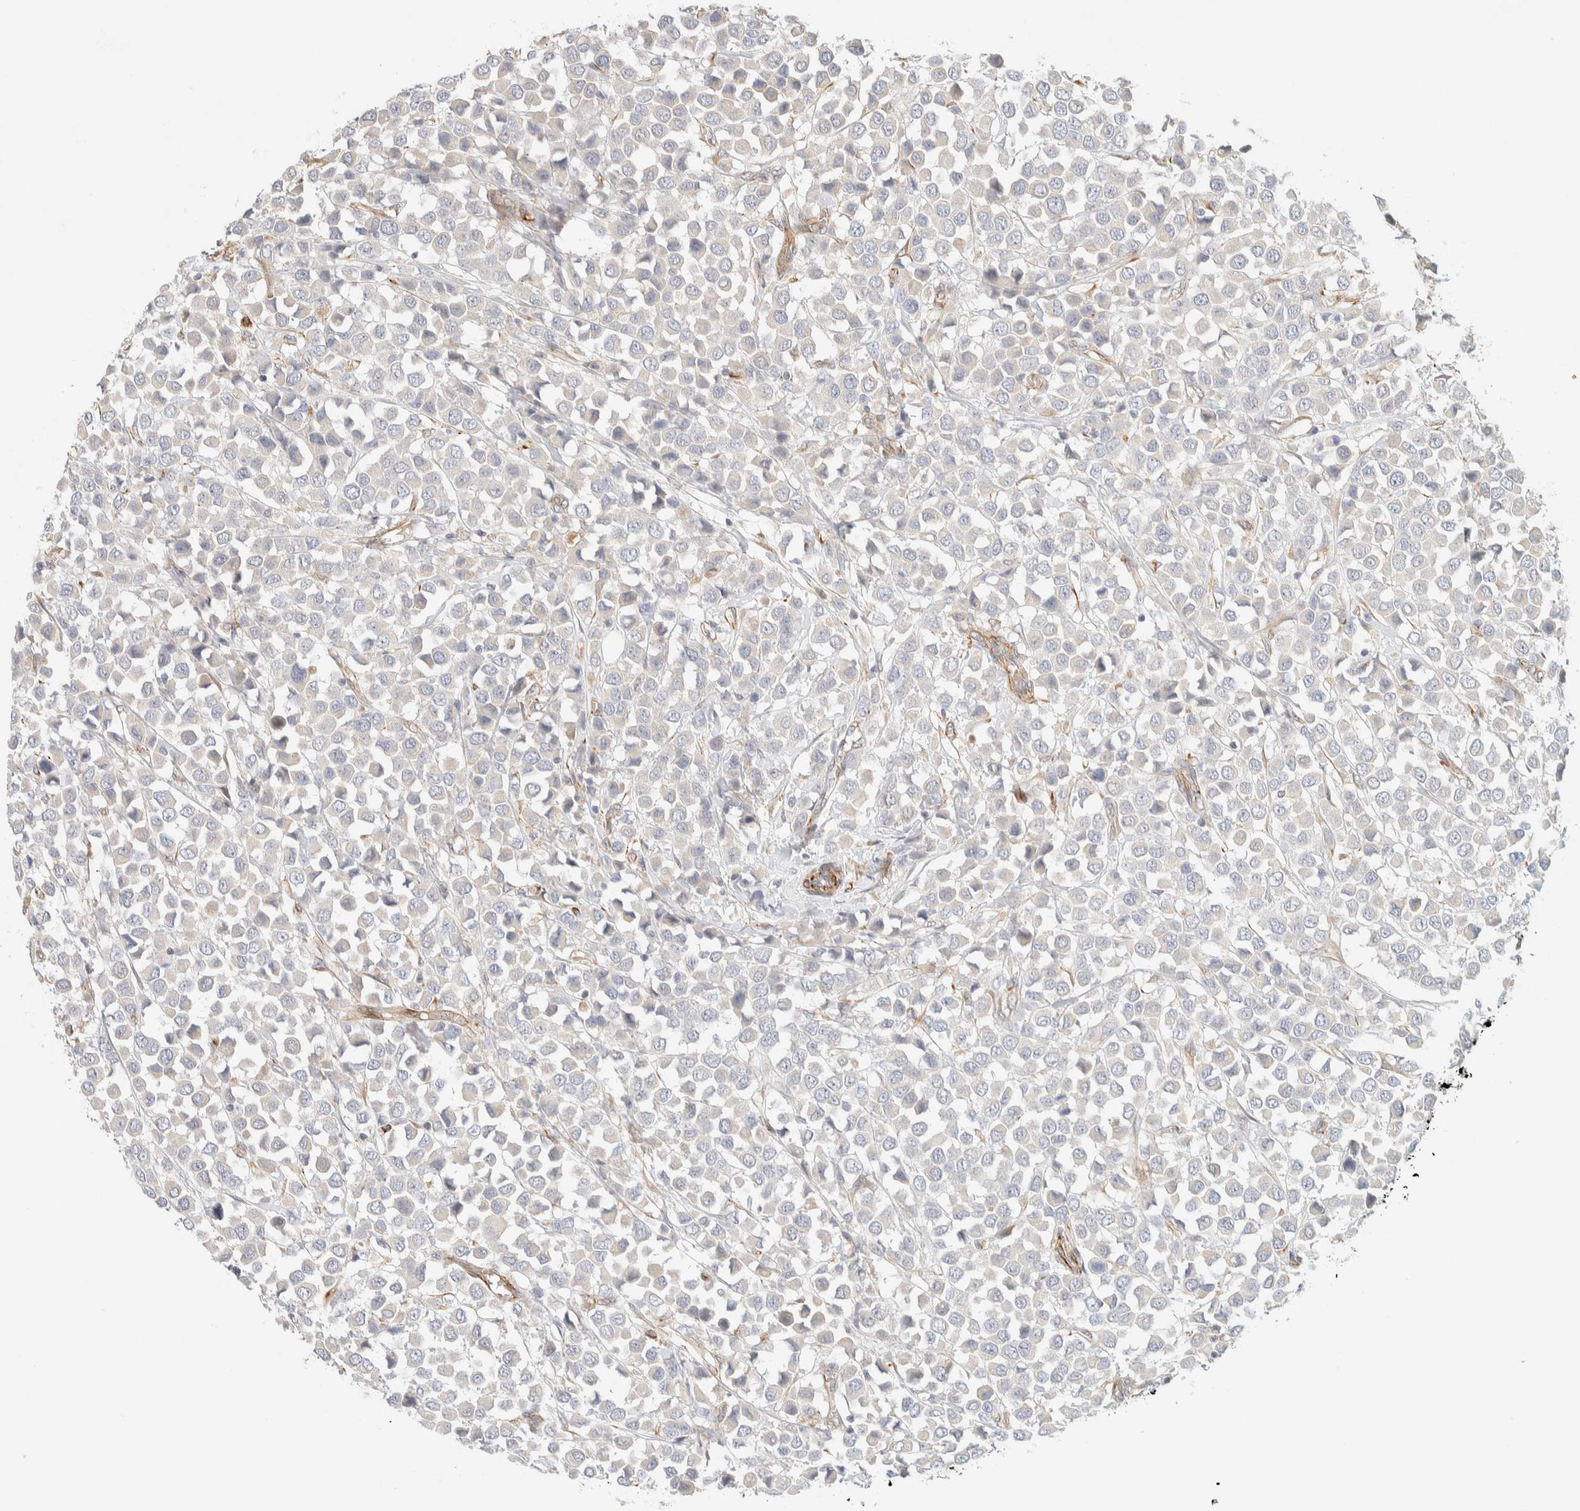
{"staining": {"intensity": "negative", "quantity": "none", "location": "none"}, "tissue": "breast cancer", "cell_type": "Tumor cells", "image_type": "cancer", "snomed": [{"axis": "morphology", "description": "Duct carcinoma"}, {"axis": "topography", "description": "Breast"}], "caption": "The photomicrograph shows no staining of tumor cells in breast intraductal carcinoma. The staining was performed using DAB to visualize the protein expression in brown, while the nuclei were stained in blue with hematoxylin (Magnification: 20x).", "gene": "FAT1", "patient": {"sex": "female", "age": 61}}